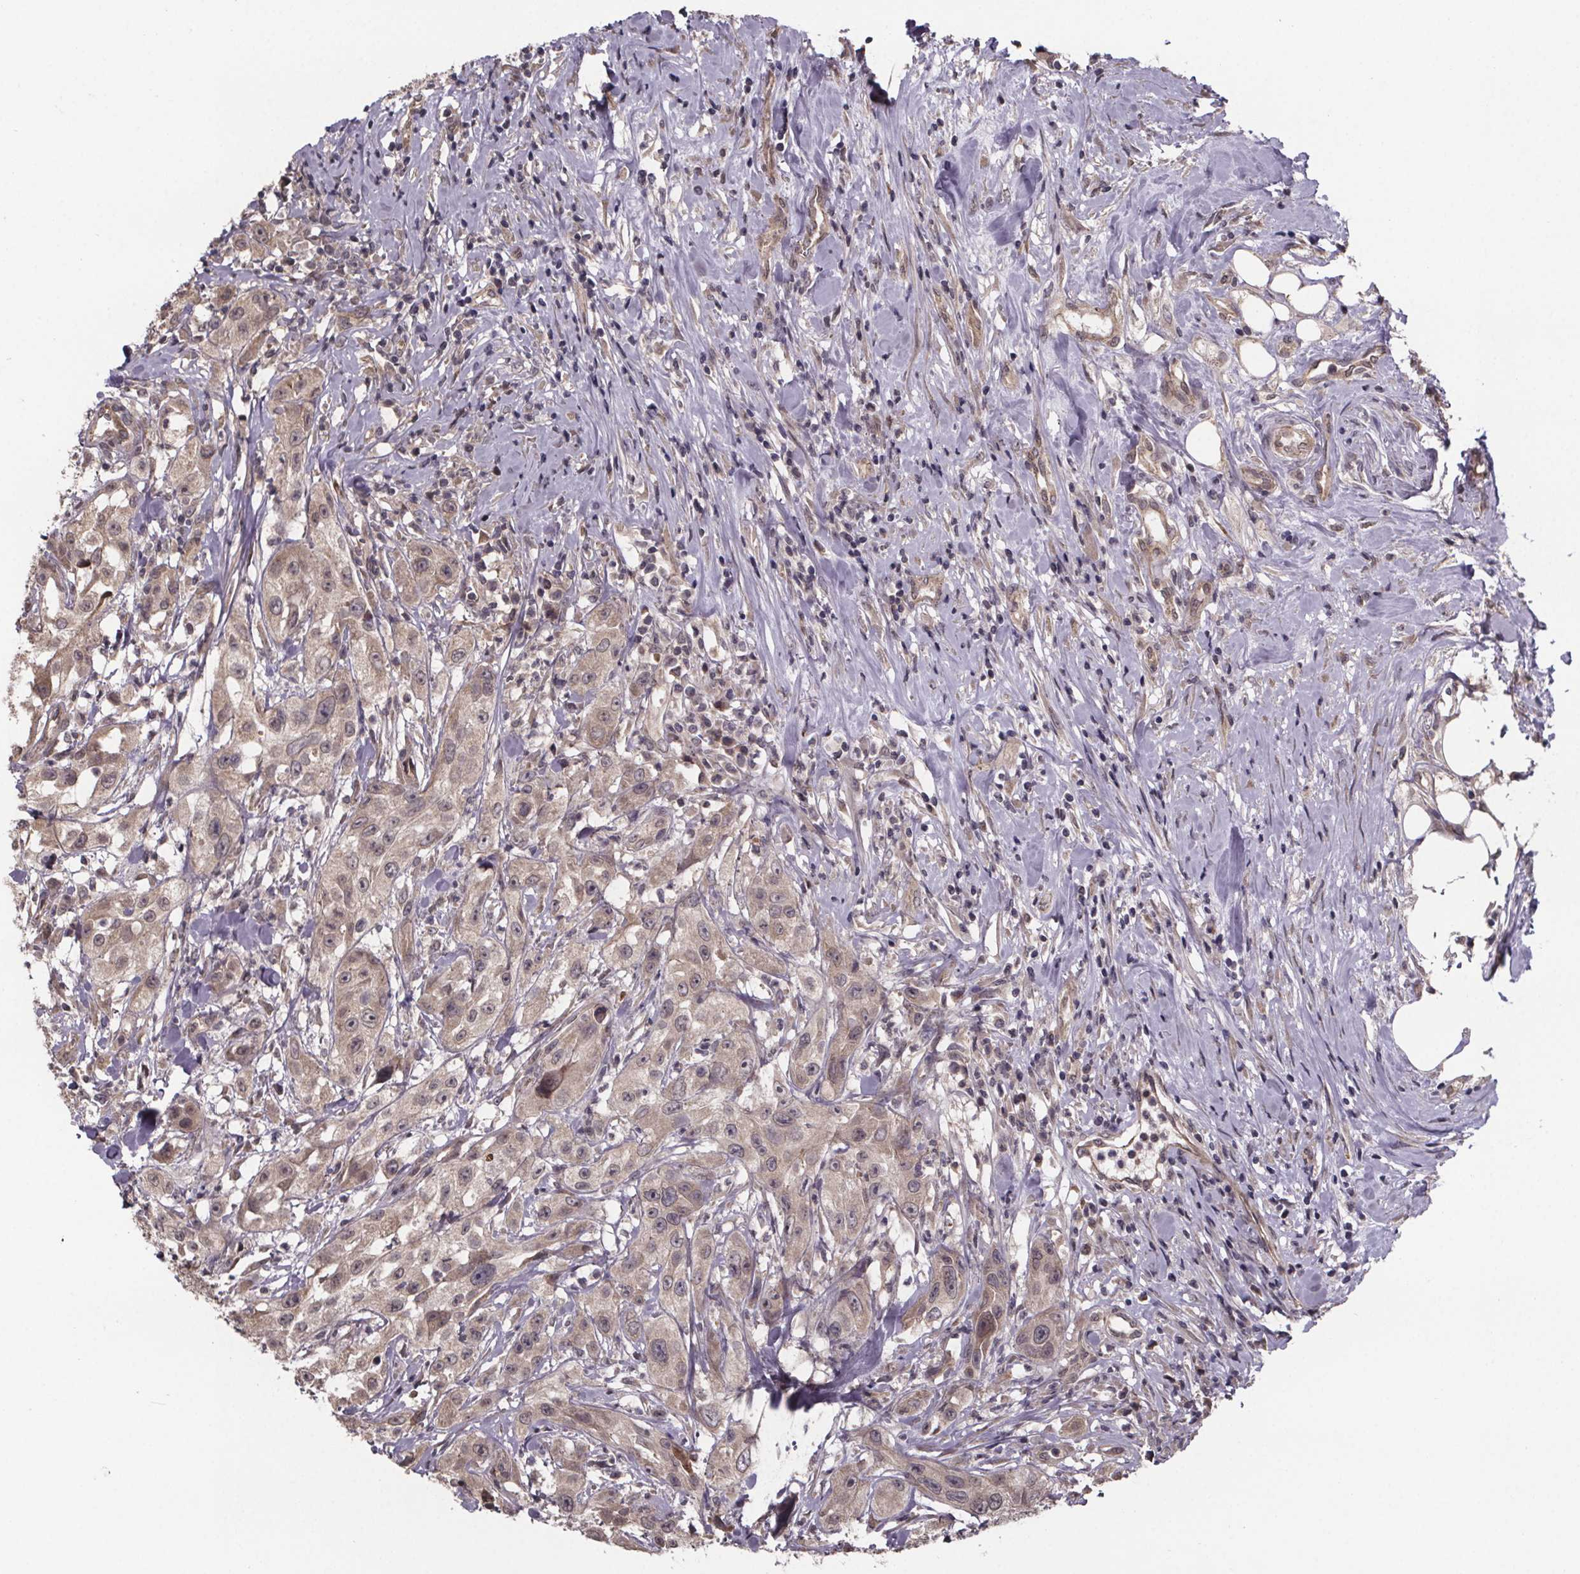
{"staining": {"intensity": "weak", "quantity": ">75%", "location": "cytoplasmic/membranous"}, "tissue": "urothelial cancer", "cell_type": "Tumor cells", "image_type": "cancer", "snomed": [{"axis": "morphology", "description": "Urothelial carcinoma, High grade"}, {"axis": "topography", "description": "Urinary bladder"}], "caption": "An image of urothelial carcinoma (high-grade) stained for a protein shows weak cytoplasmic/membranous brown staining in tumor cells.", "gene": "SAT1", "patient": {"sex": "male", "age": 79}}